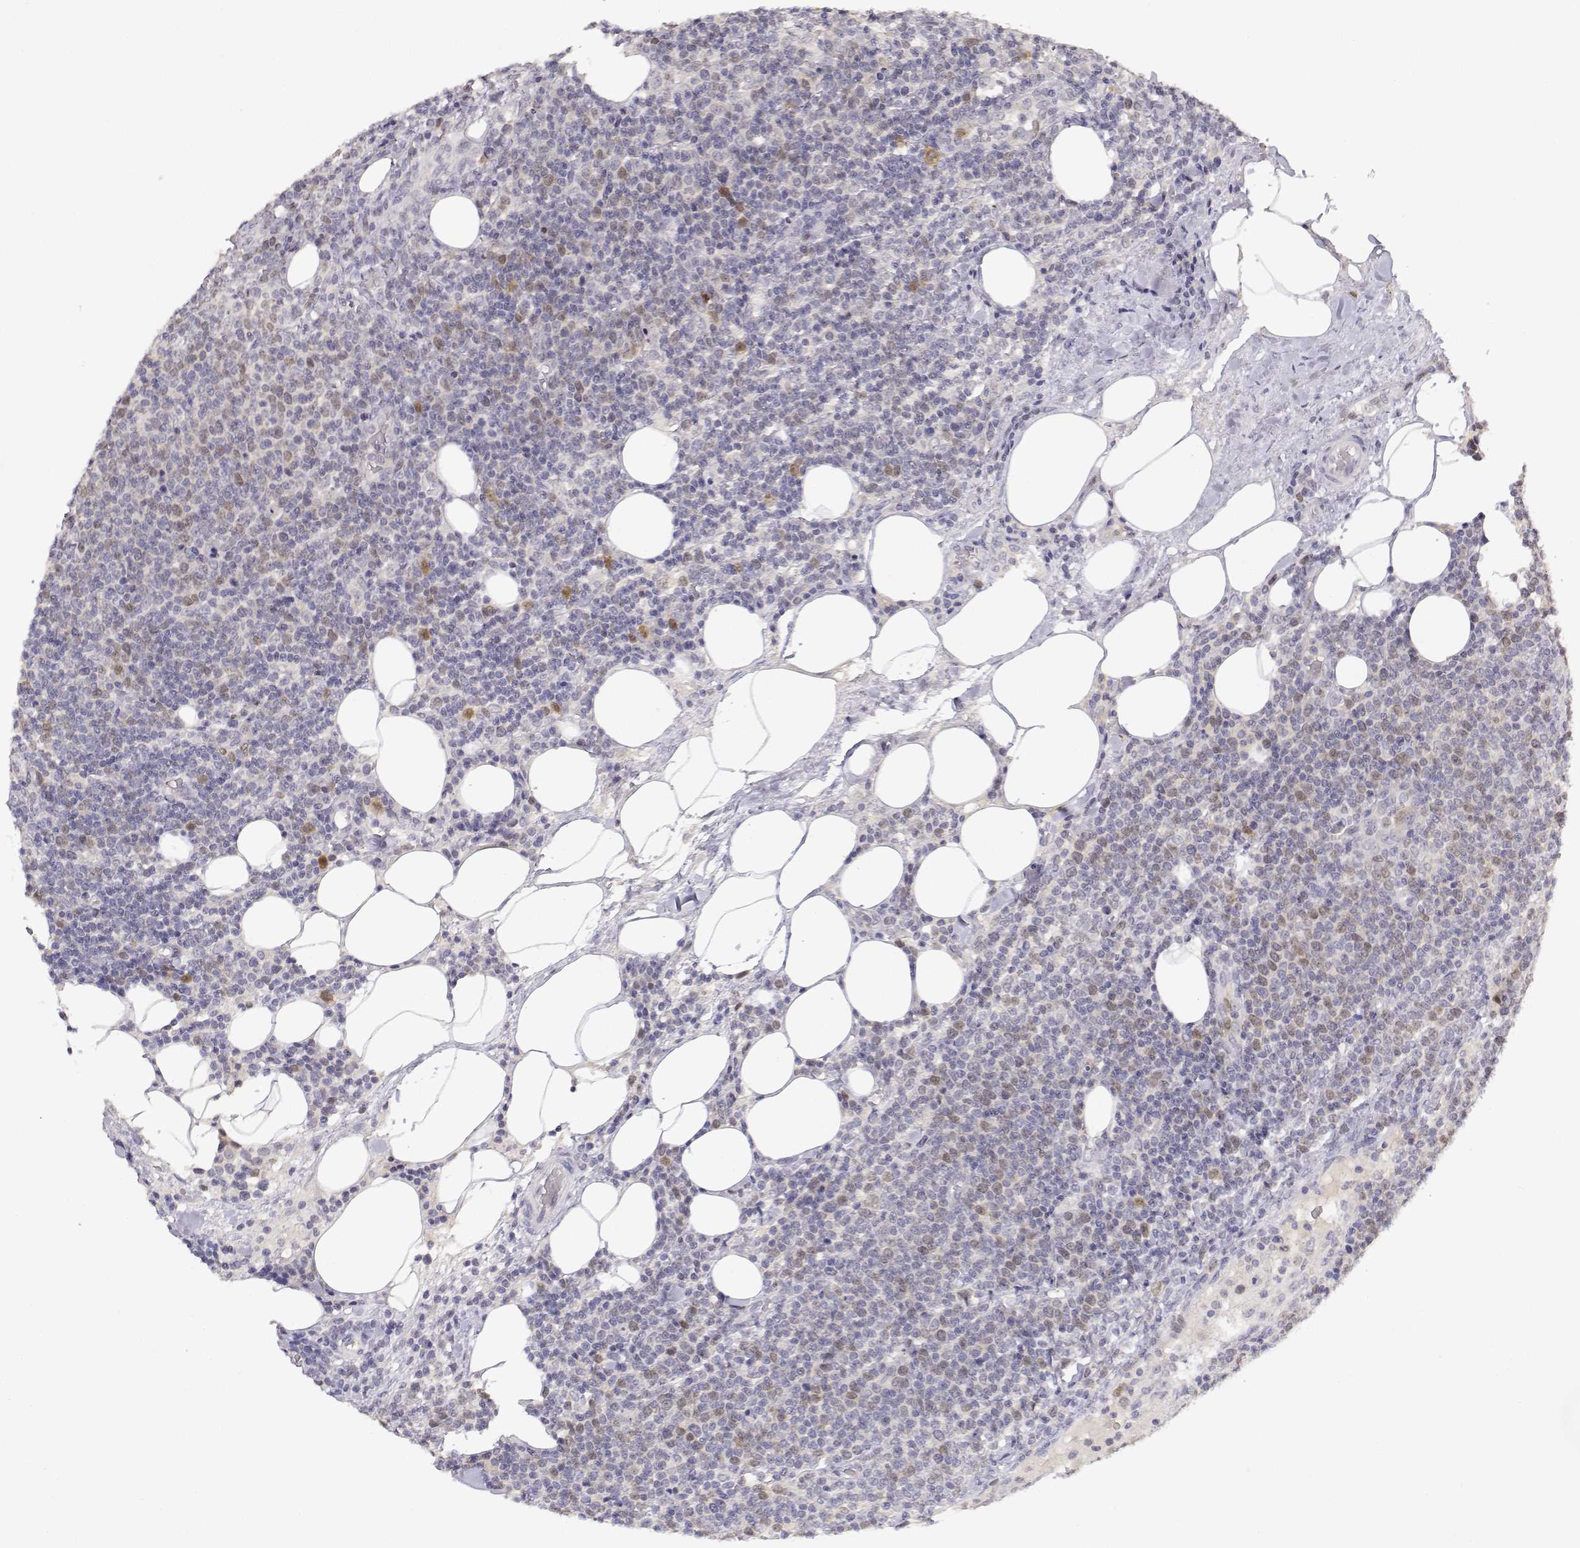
{"staining": {"intensity": "negative", "quantity": "none", "location": "none"}, "tissue": "lymphoma", "cell_type": "Tumor cells", "image_type": "cancer", "snomed": [{"axis": "morphology", "description": "Malignant lymphoma, non-Hodgkin's type, High grade"}, {"axis": "topography", "description": "Lymph node"}], "caption": "Micrograph shows no protein positivity in tumor cells of lymphoma tissue.", "gene": "RAD51", "patient": {"sex": "male", "age": 61}}